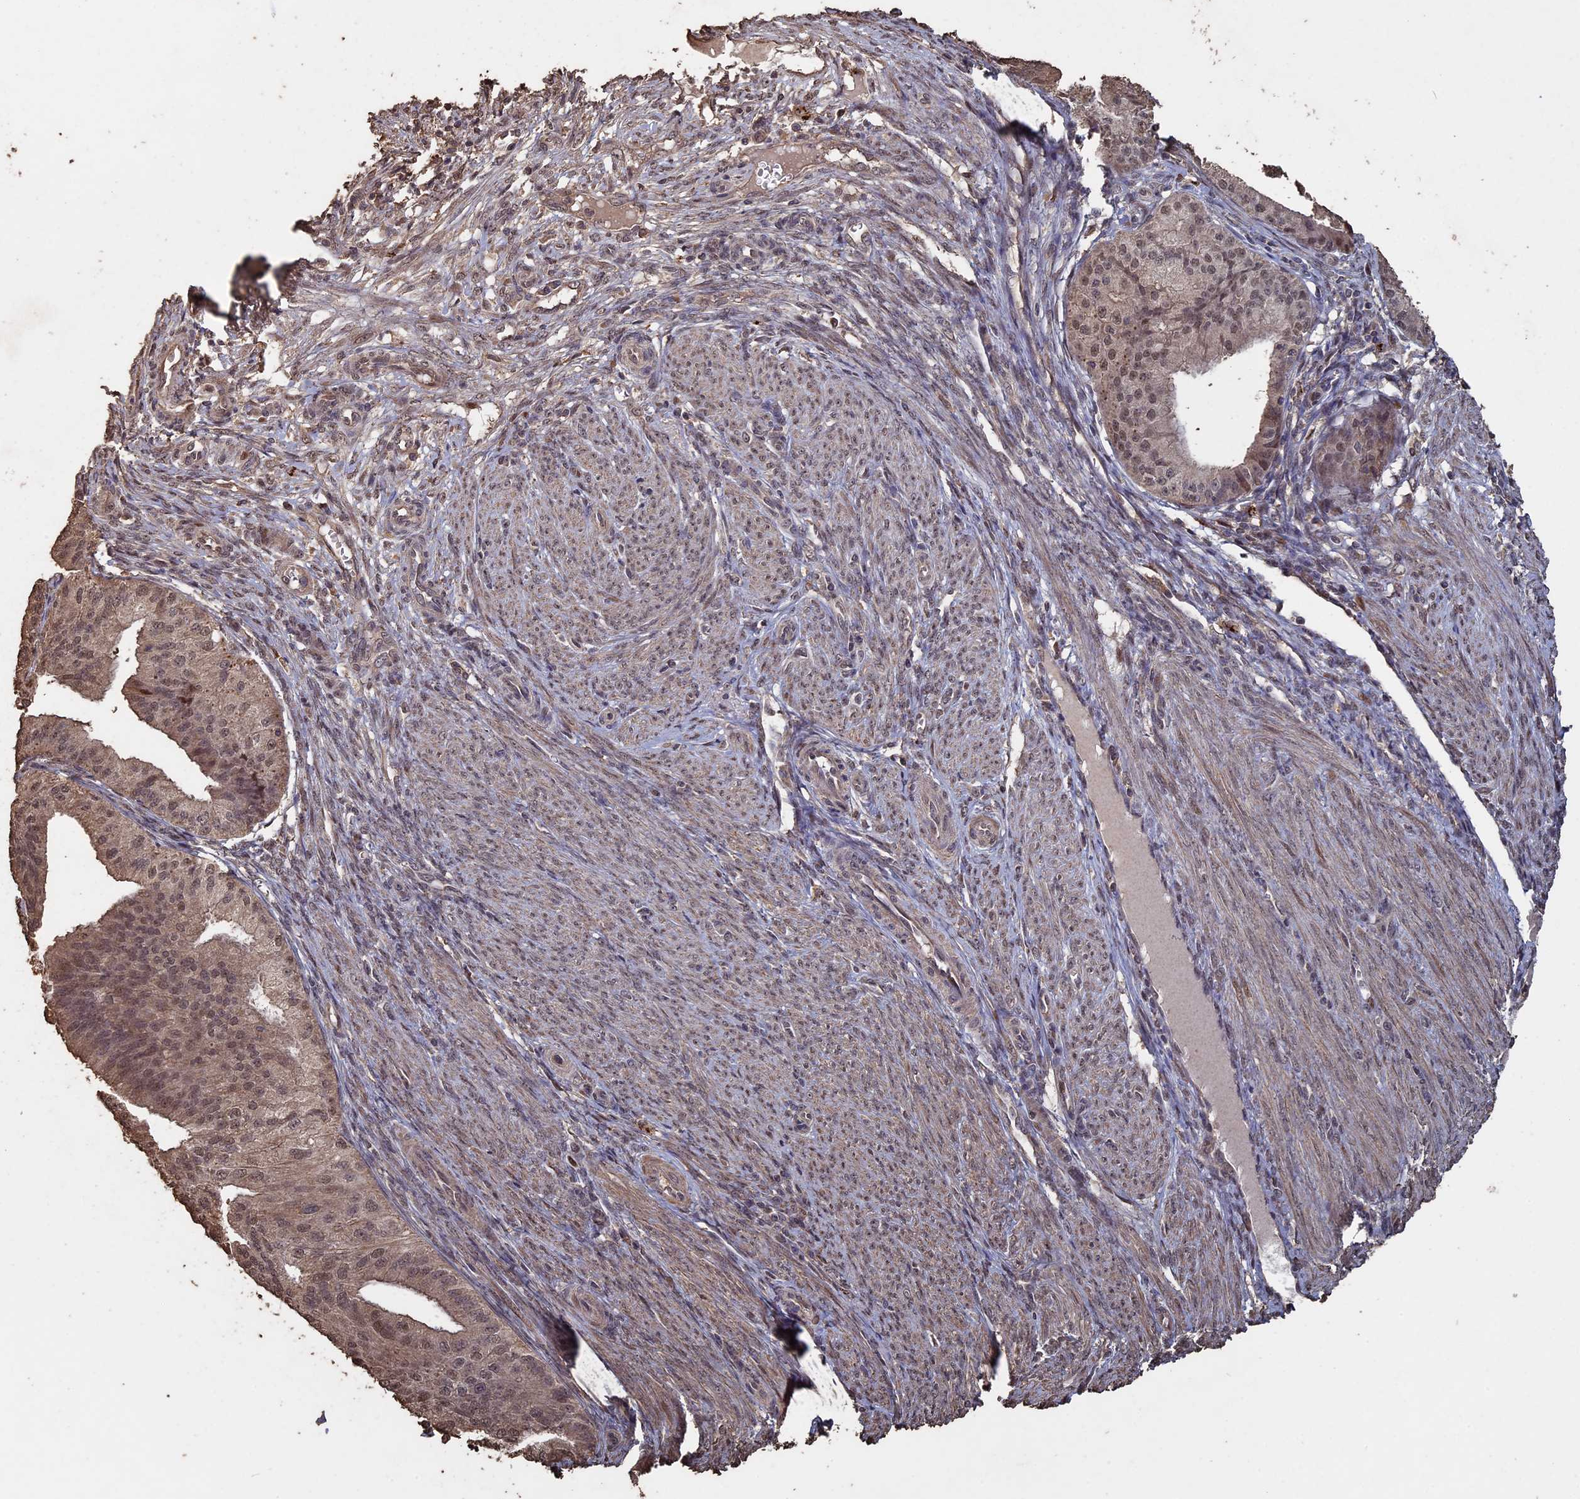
{"staining": {"intensity": "weak", "quantity": "25%-75%", "location": "nuclear"}, "tissue": "endometrial cancer", "cell_type": "Tumor cells", "image_type": "cancer", "snomed": [{"axis": "morphology", "description": "Adenocarcinoma, NOS"}, {"axis": "topography", "description": "Endometrium"}], "caption": "A histopathology image showing weak nuclear positivity in about 25%-75% of tumor cells in endometrial cancer (adenocarcinoma), as visualized by brown immunohistochemical staining.", "gene": "HUNK", "patient": {"sex": "female", "age": 50}}